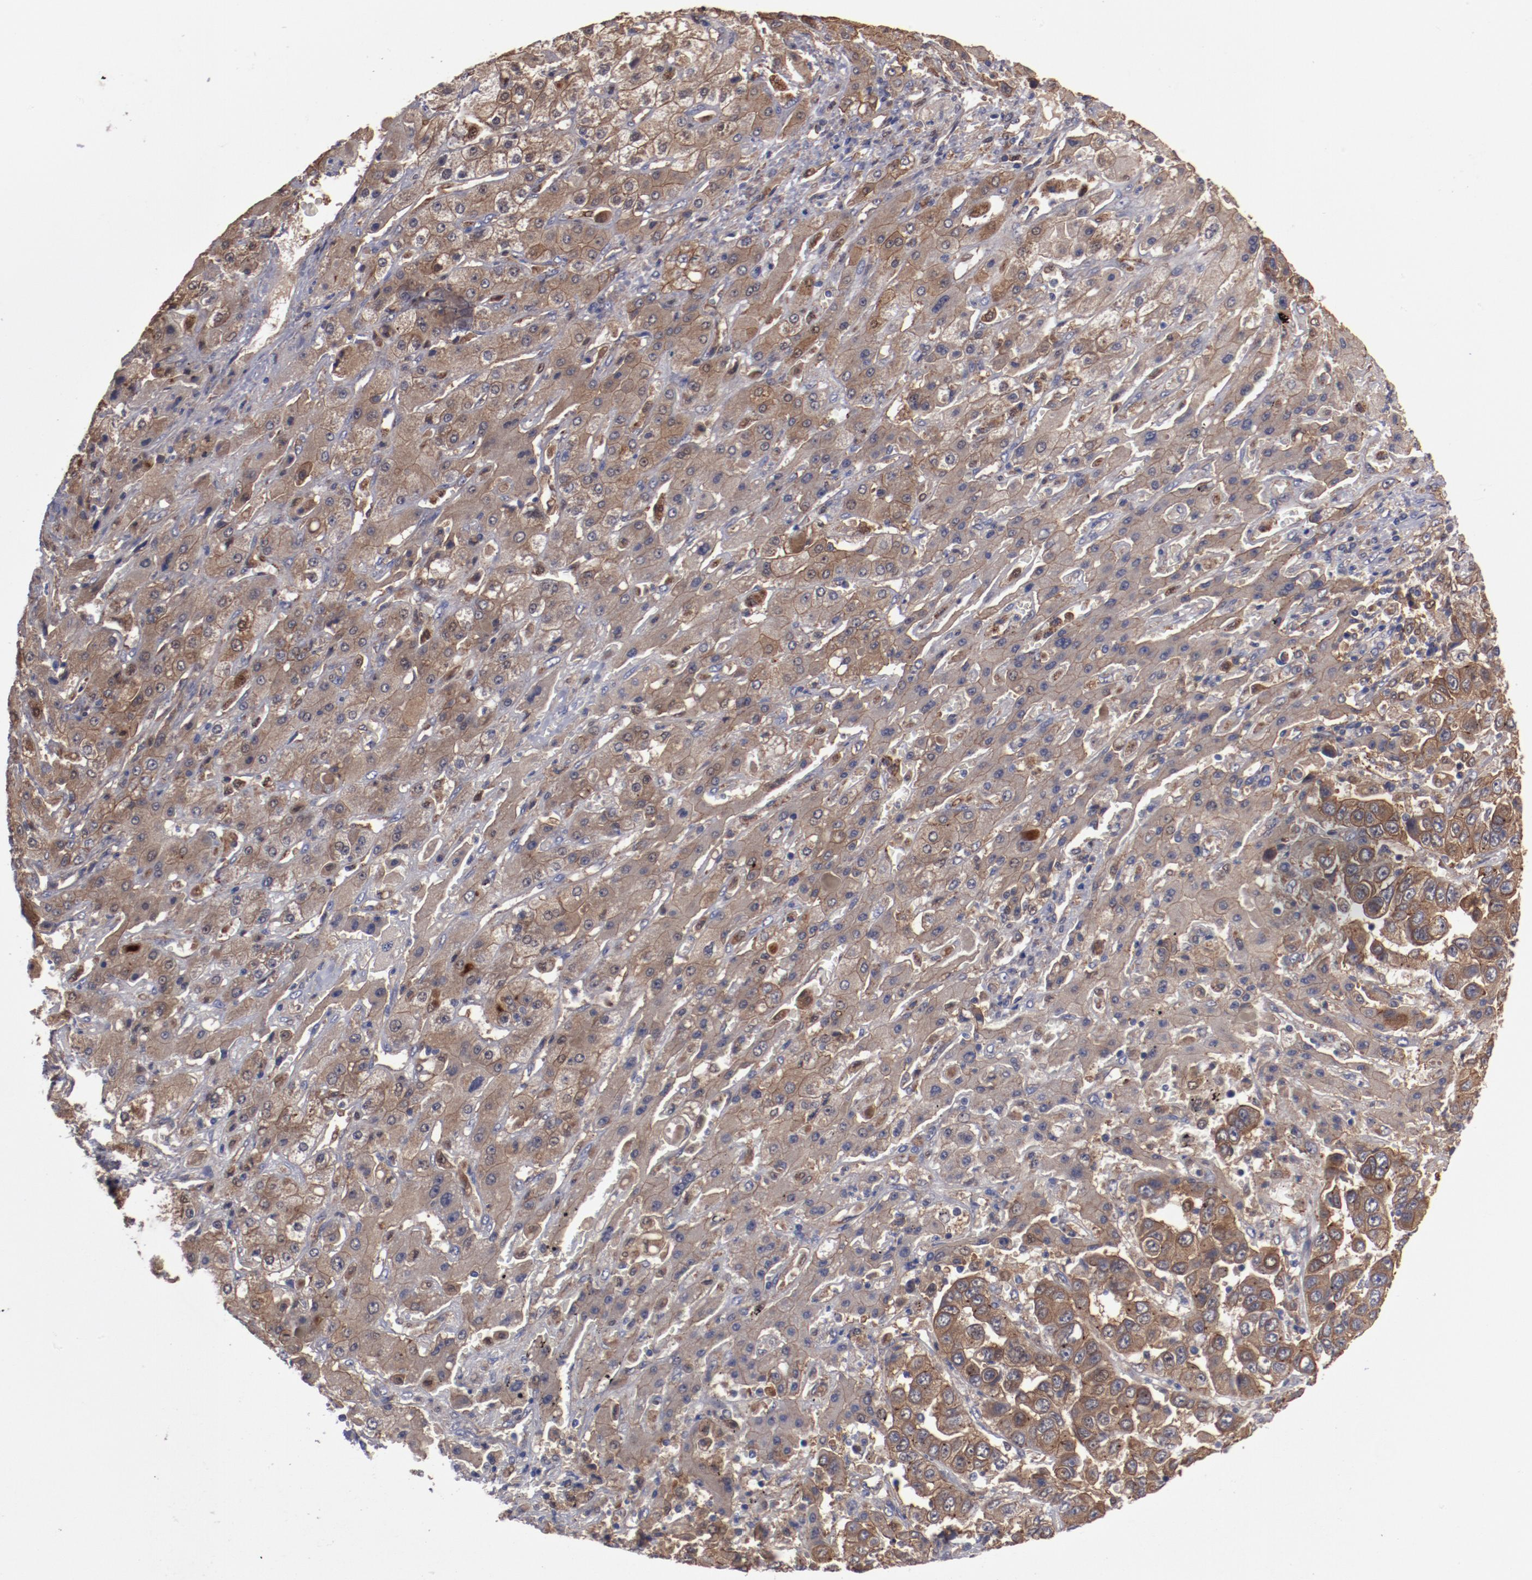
{"staining": {"intensity": "moderate", "quantity": "25%-75%", "location": "cytoplasmic/membranous"}, "tissue": "liver cancer", "cell_type": "Tumor cells", "image_type": "cancer", "snomed": [{"axis": "morphology", "description": "Cholangiocarcinoma"}, {"axis": "topography", "description": "Liver"}], "caption": "This micrograph displays immunohistochemistry (IHC) staining of liver cancer (cholangiocarcinoma), with medium moderate cytoplasmic/membranous expression in approximately 25%-75% of tumor cells.", "gene": "DNAAF2", "patient": {"sex": "female", "age": 52}}